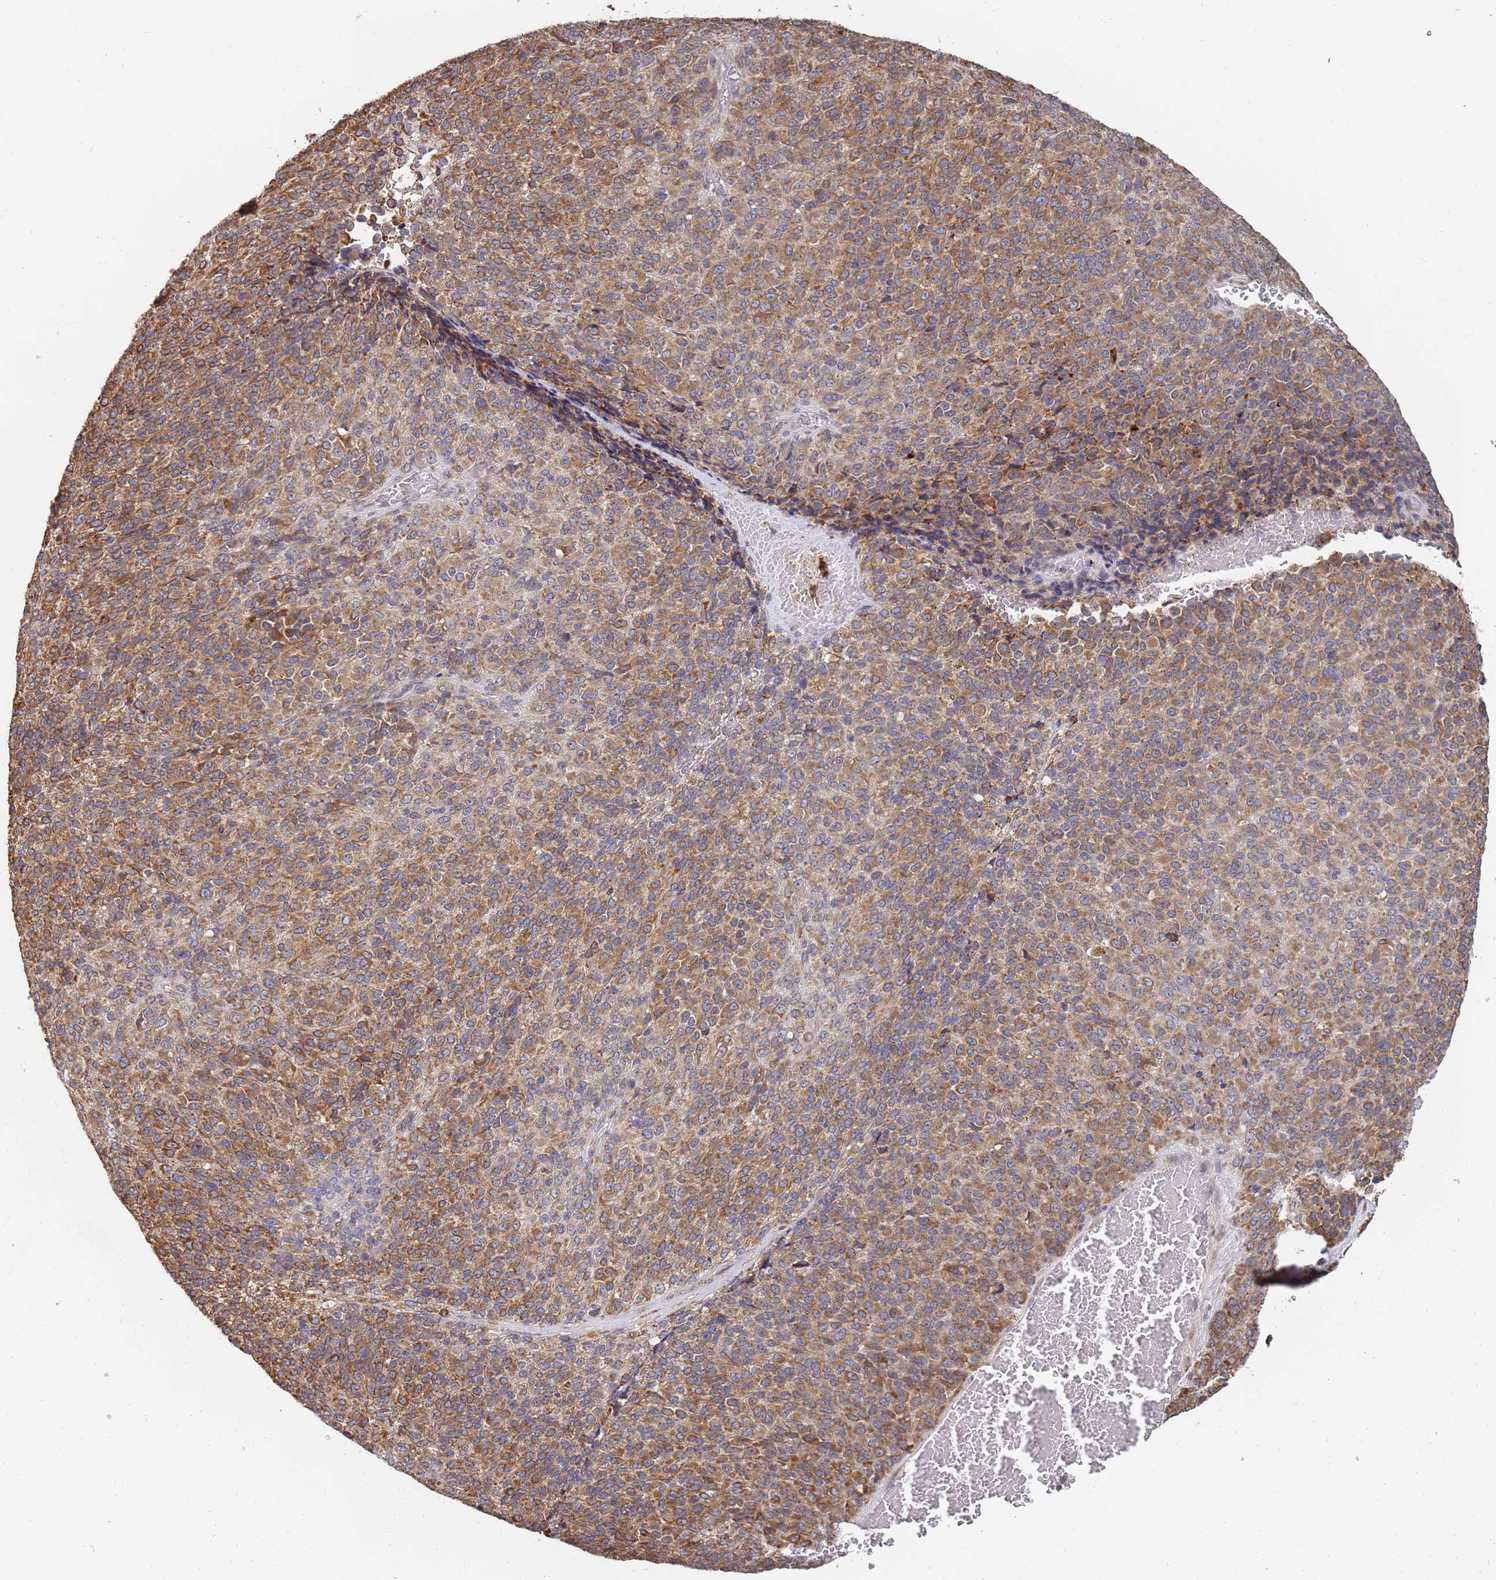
{"staining": {"intensity": "moderate", "quantity": ">75%", "location": "cytoplasmic/membranous"}, "tissue": "melanoma", "cell_type": "Tumor cells", "image_type": "cancer", "snomed": [{"axis": "morphology", "description": "Malignant melanoma, Metastatic site"}, {"axis": "topography", "description": "Brain"}], "caption": "A medium amount of moderate cytoplasmic/membranous expression is present in approximately >75% of tumor cells in melanoma tissue.", "gene": "VRK2", "patient": {"sex": "female", "age": 56}}